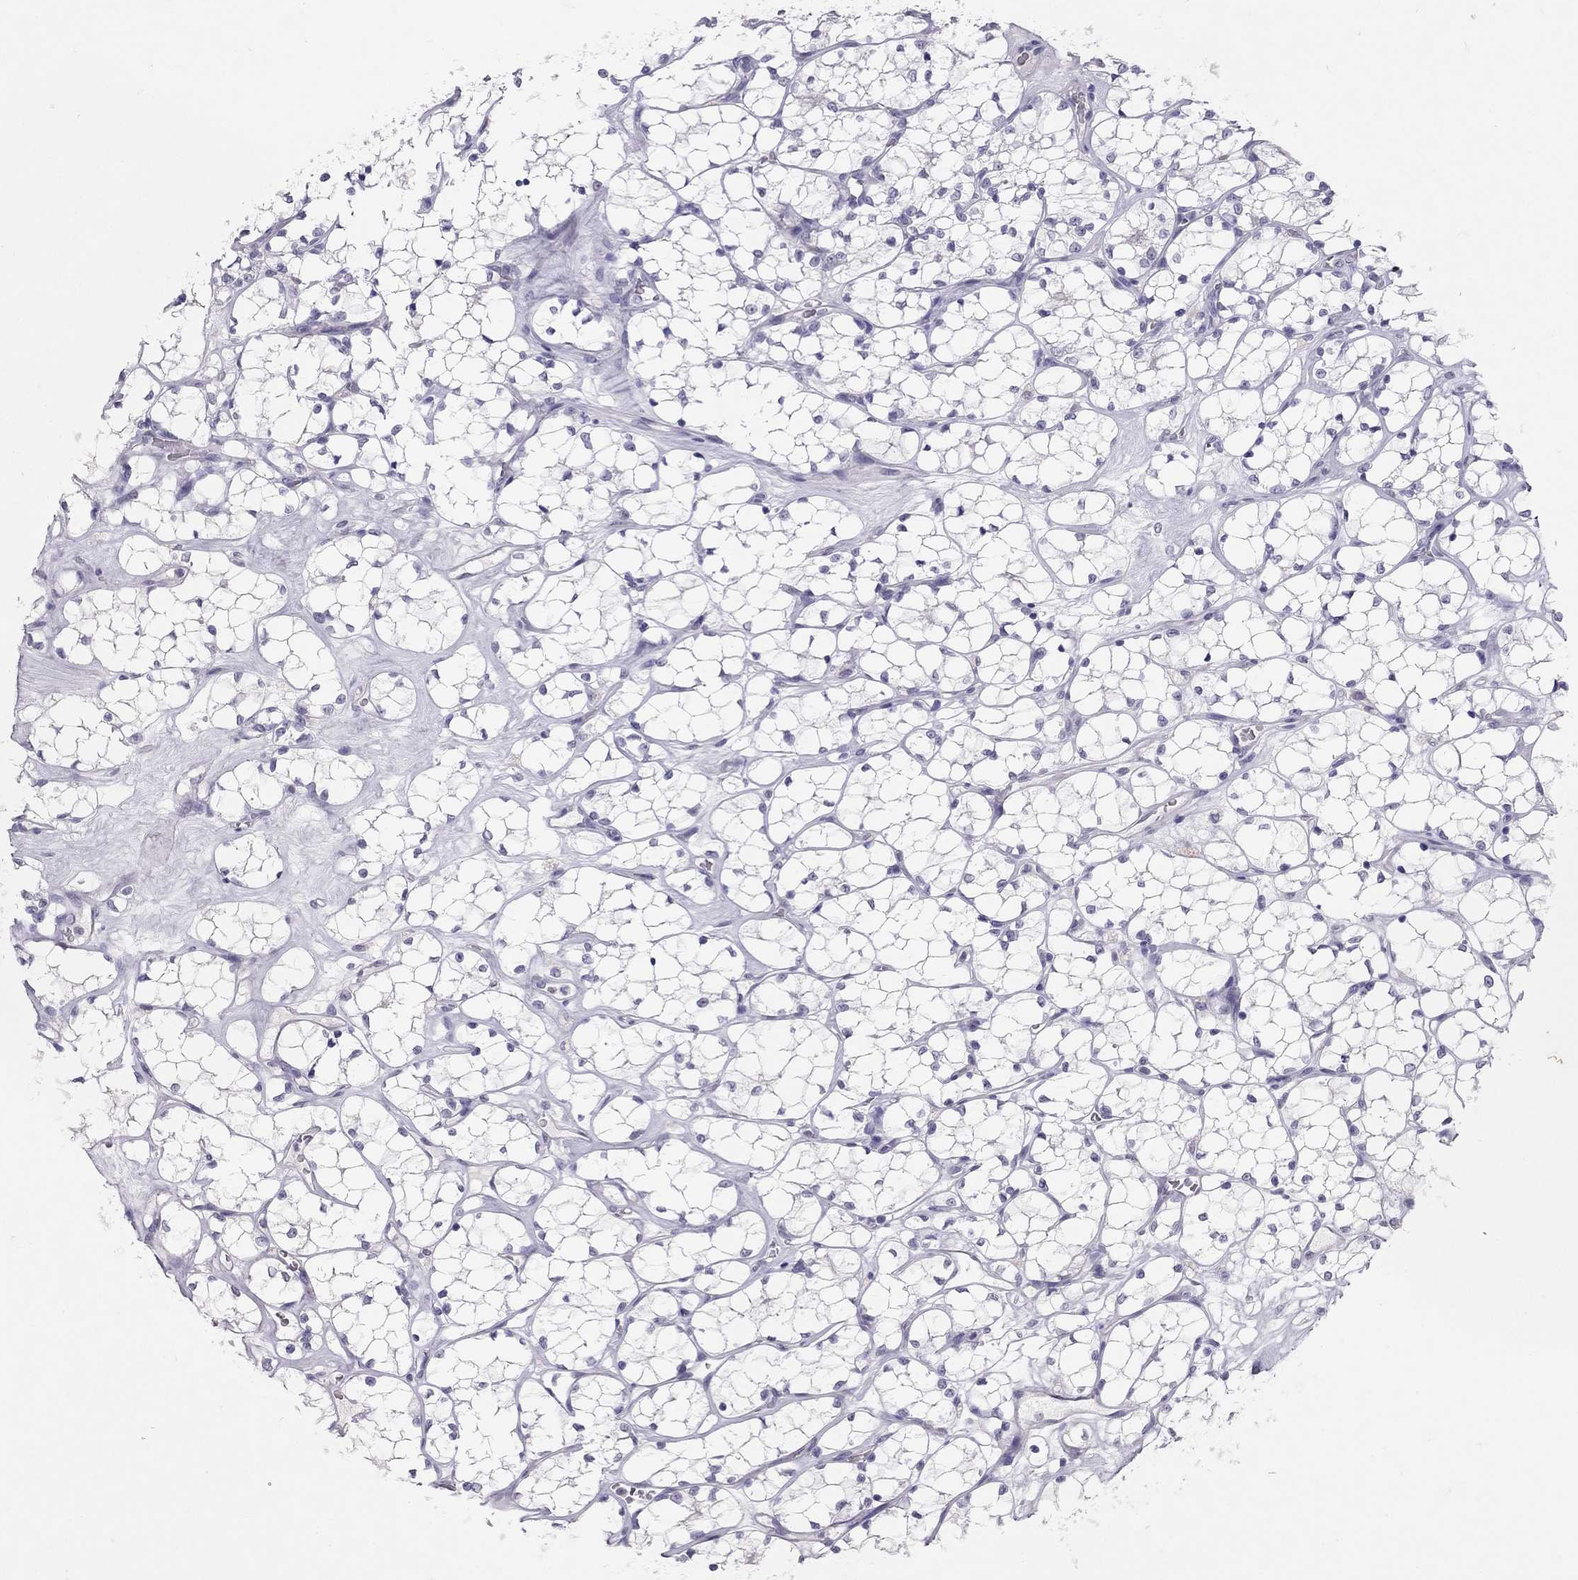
{"staining": {"intensity": "negative", "quantity": "none", "location": "none"}, "tissue": "renal cancer", "cell_type": "Tumor cells", "image_type": "cancer", "snomed": [{"axis": "morphology", "description": "Adenocarcinoma, NOS"}, {"axis": "topography", "description": "Kidney"}], "caption": "Photomicrograph shows no significant protein positivity in tumor cells of renal cancer.", "gene": "PSMB11", "patient": {"sex": "female", "age": 69}}